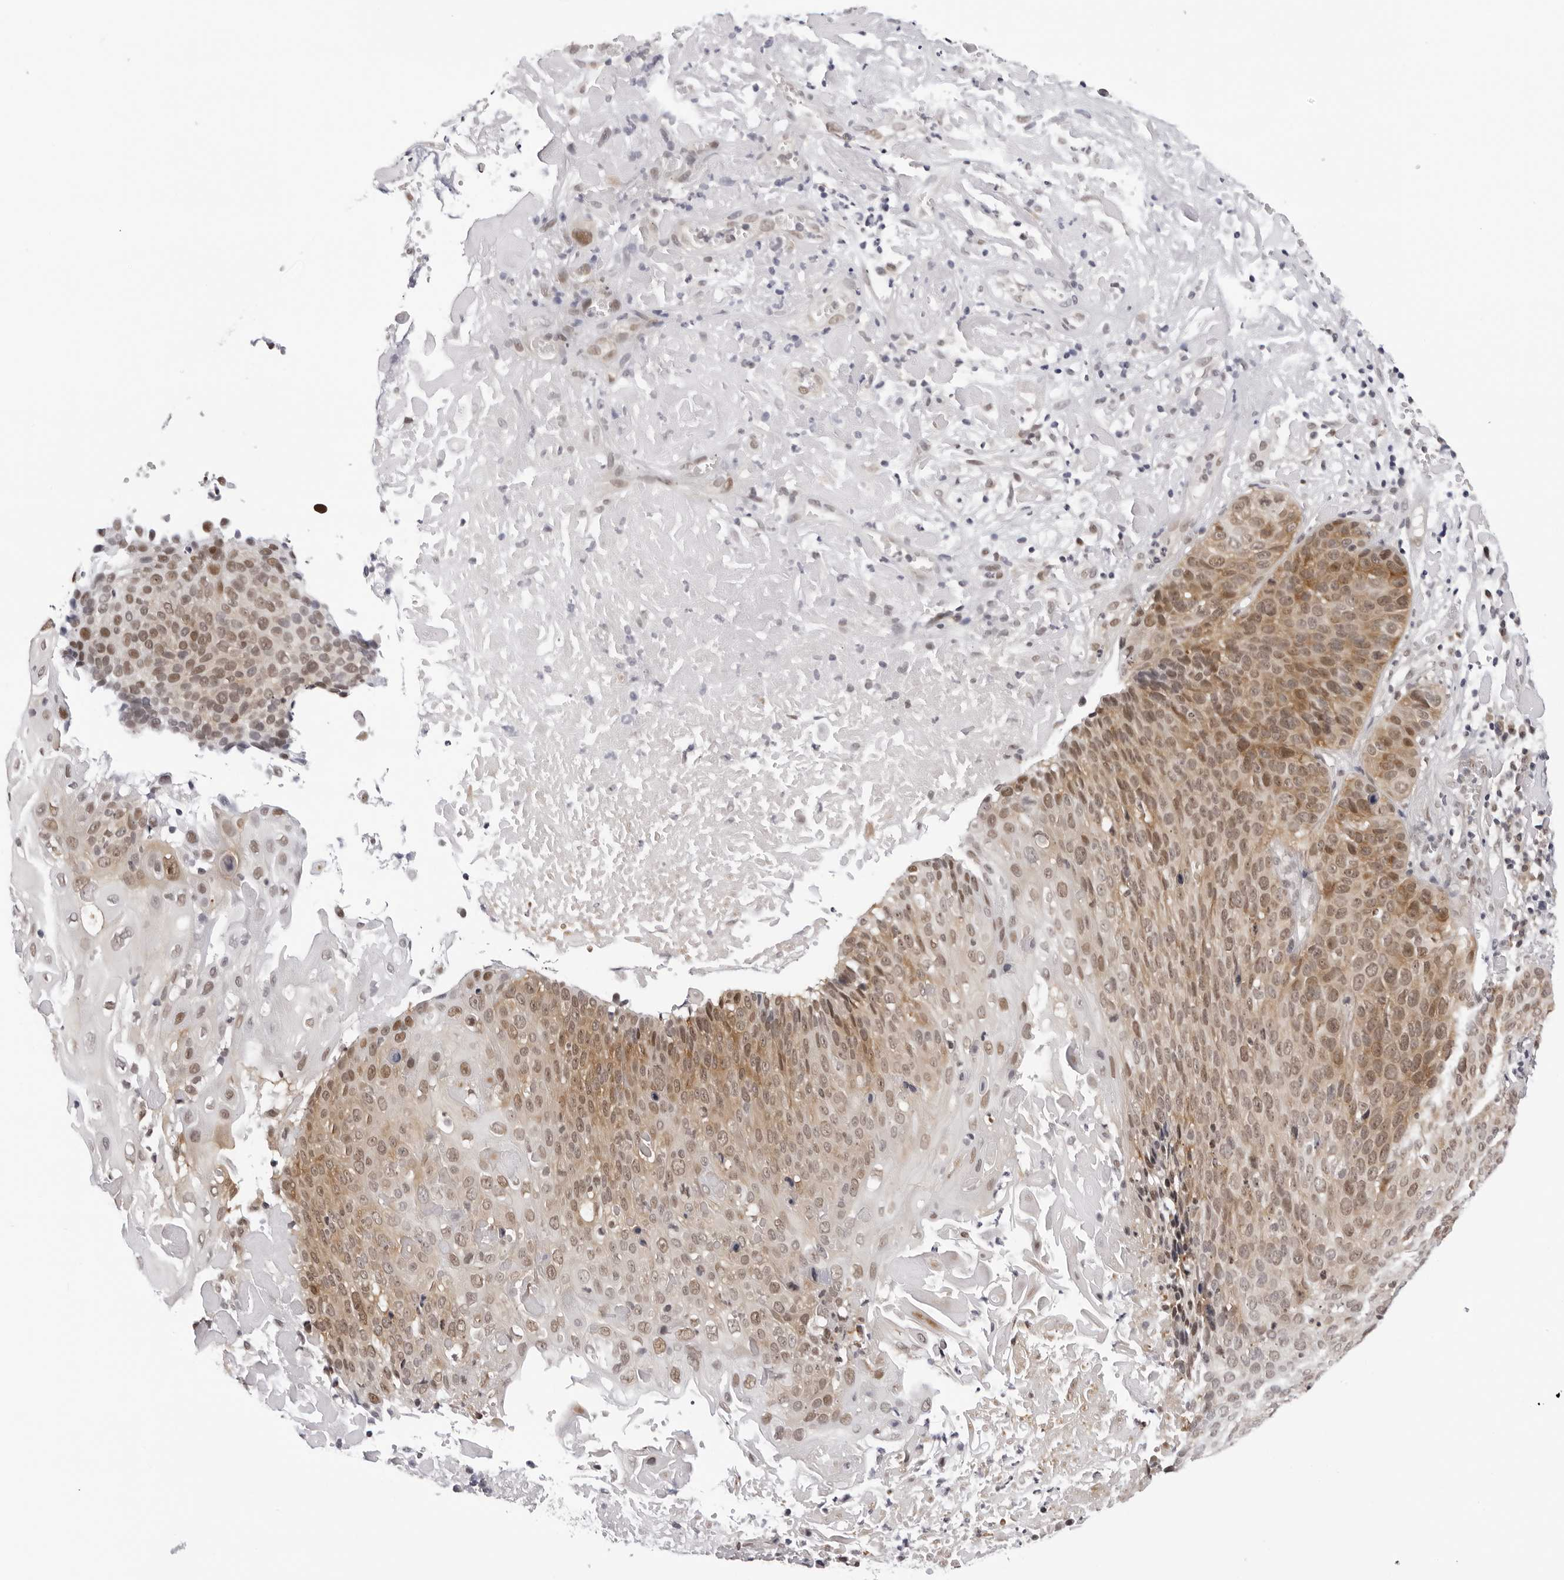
{"staining": {"intensity": "moderate", "quantity": ">75%", "location": "cytoplasmic/membranous,nuclear"}, "tissue": "cervical cancer", "cell_type": "Tumor cells", "image_type": "cancer", "snomed": [{"axis": "morphology", "description": "Squamous cell carcinoma, NOS"}, {"axis": "topography", "description": "Cervix"}], "caption": "Tumor cells show moderate cytoplasmic/membranous and nuclear expression in approximately >75% of cells in cervical cancer (squamous cell carcinoma). Immunohistochemistry (ihc) stains the protein of interest in brown and the nuclei are stained blue.", "gene": "WDR77", "patient": {"sex": "female", "age": 74}}